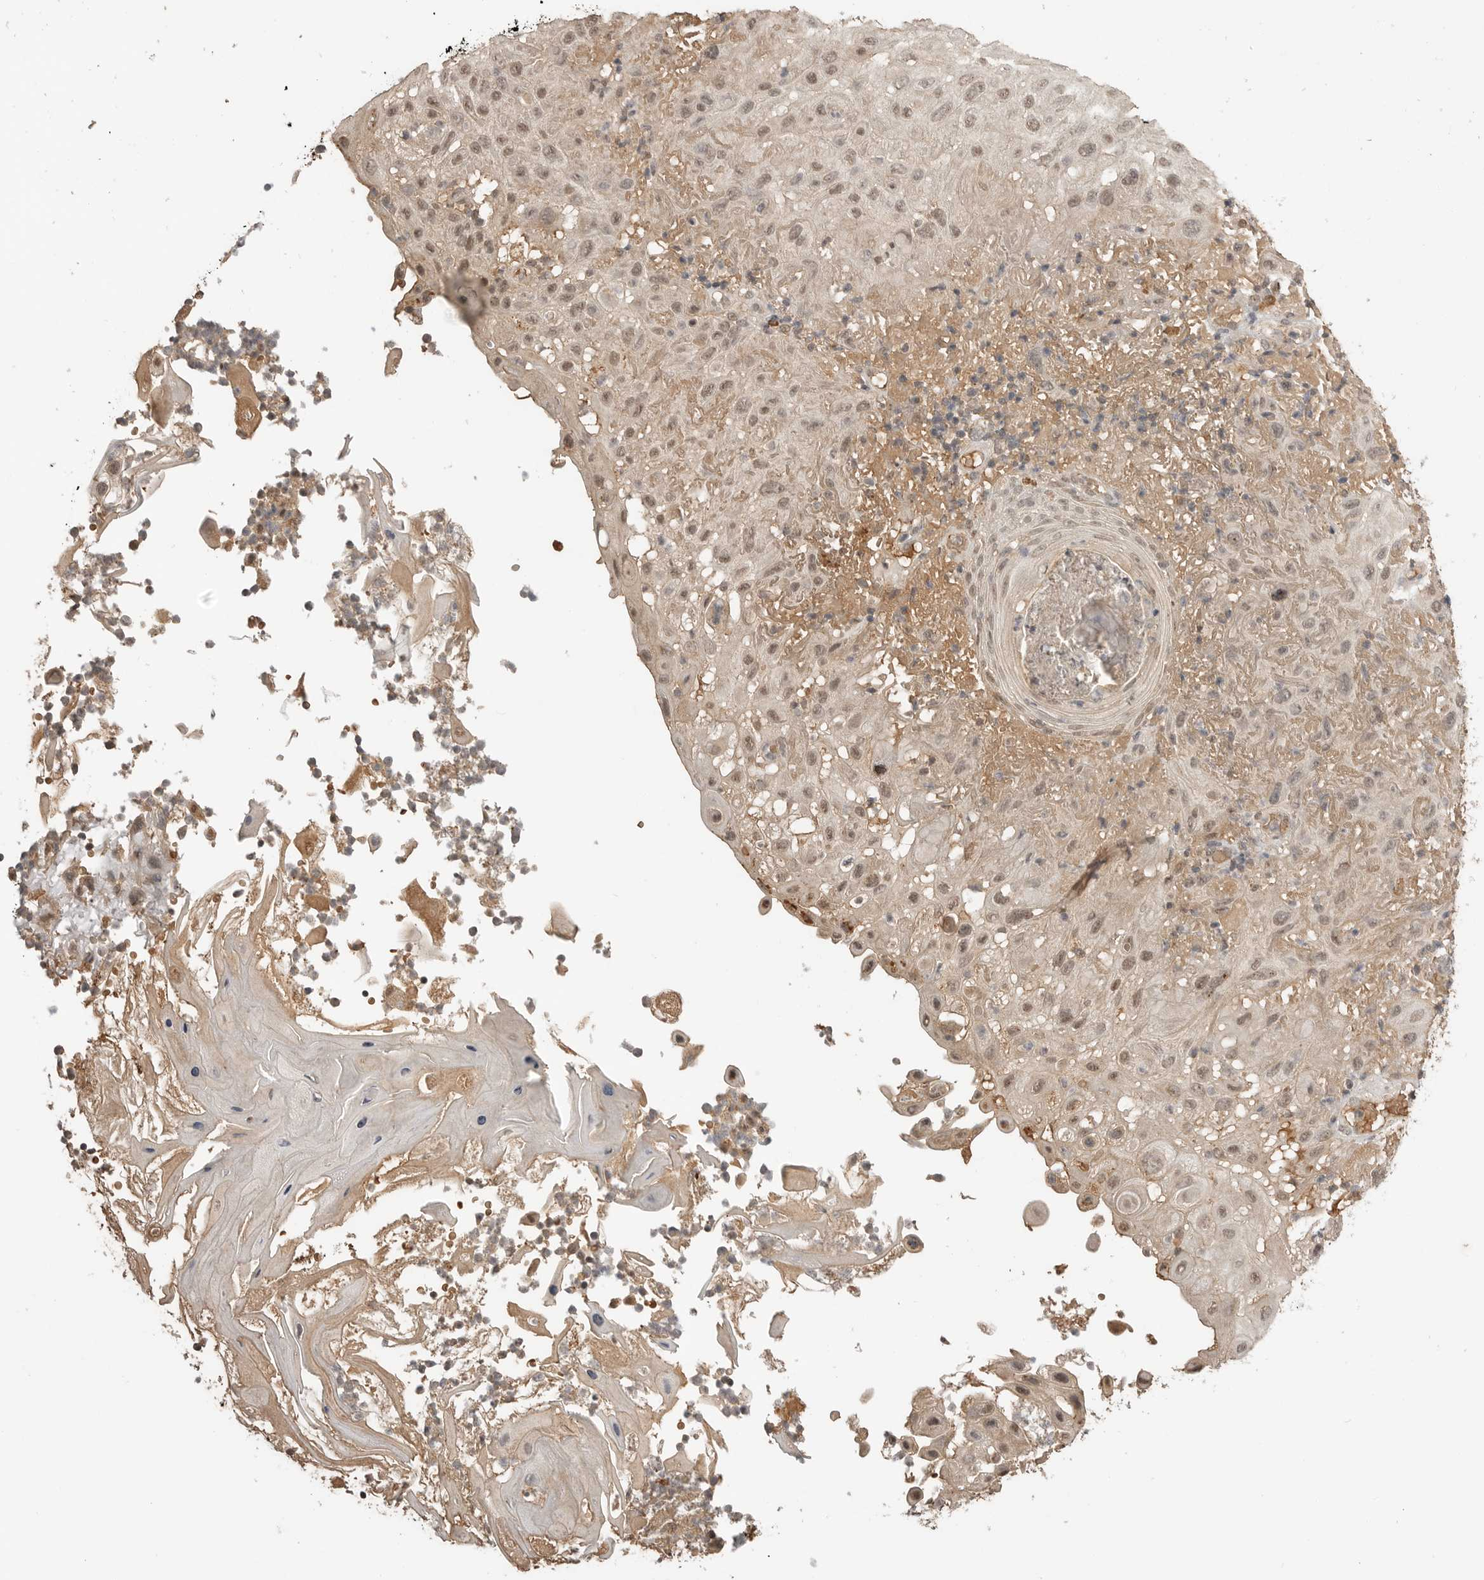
{"staining": {"intensity": "moderate", "quantity": ">75%", "location": "nuclear"}, "tissue": "skin cancer", "cell_type": "Tumor cells", "image_type": "cancer", "snomed": [{"axis": "morphology", "description": "Normal tissue, NOS"}, {"axis": "morphology", "description": "Squamous cell carcinoma, NOS"}, {"axis": "topography", "description": "Skin"}], "caption": "About >75% of tumor cells in skin squamous cell carcinoma exhibit moderate nuclear protein staining as visualized by brown immunohistochemical staining.", "gene": "ASPSCR1", "patient": {"sex": "female", "age": 96}}